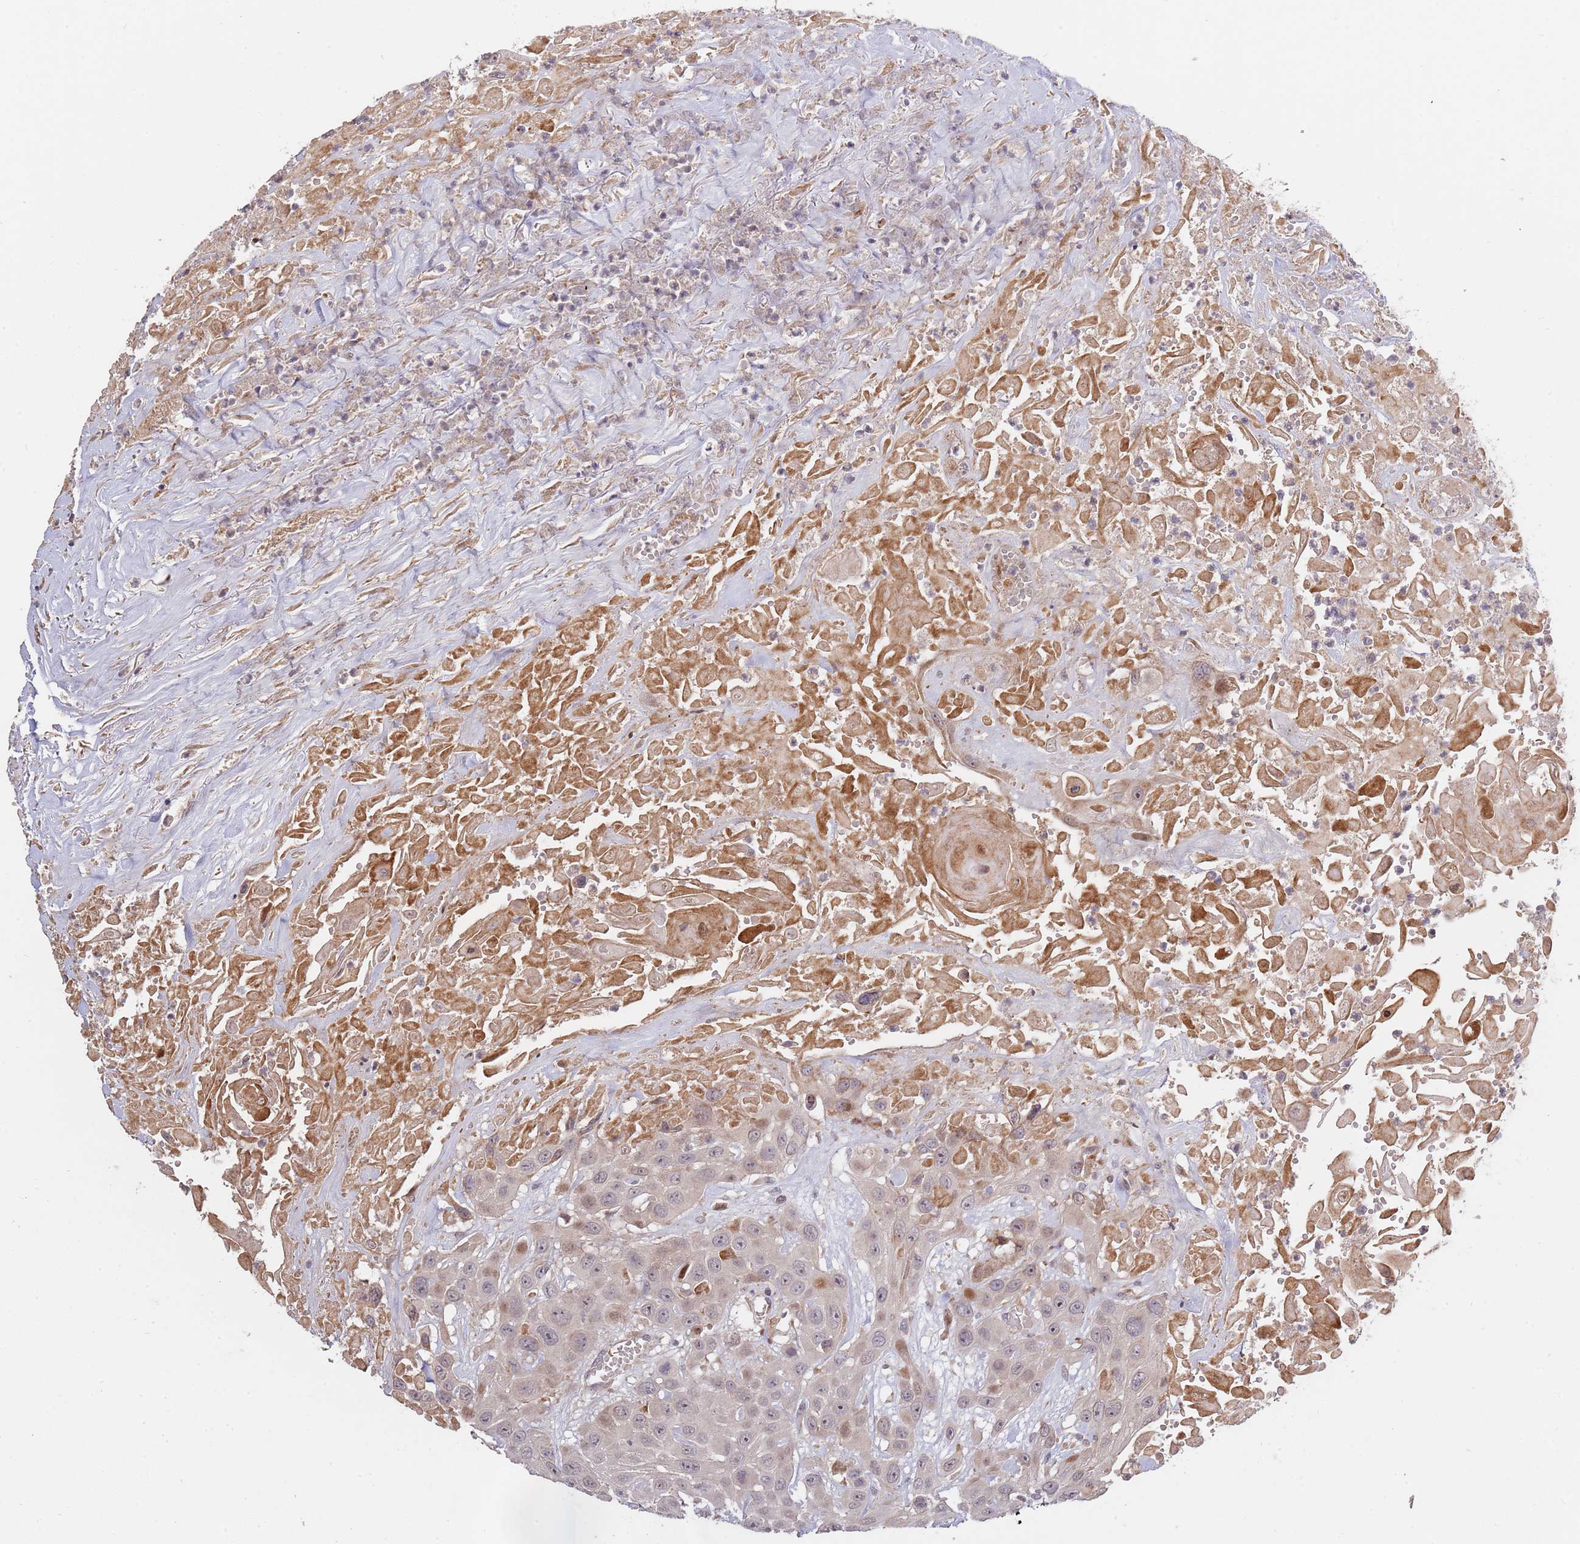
{"staining": {"intensity": "weak", "quantity": "<25%", "location": "nuclear"}, "tissue": "head and neck cancer", "cell_type": "Tumor cells", "image_type": "cancer", "snomed": [{"axis": "morphology", "description": "Squamous cell carcinoma, NOS"}, {"axis": "topography", "description": "Head-Neck"}], "caption": "Histopathology image shows no protein positivity in tumor cells of squamous cell carcinoma (head and neck) tissue.", "gene": "SYNDIG1L", "patient": {"sex": "male", "age": 81}}